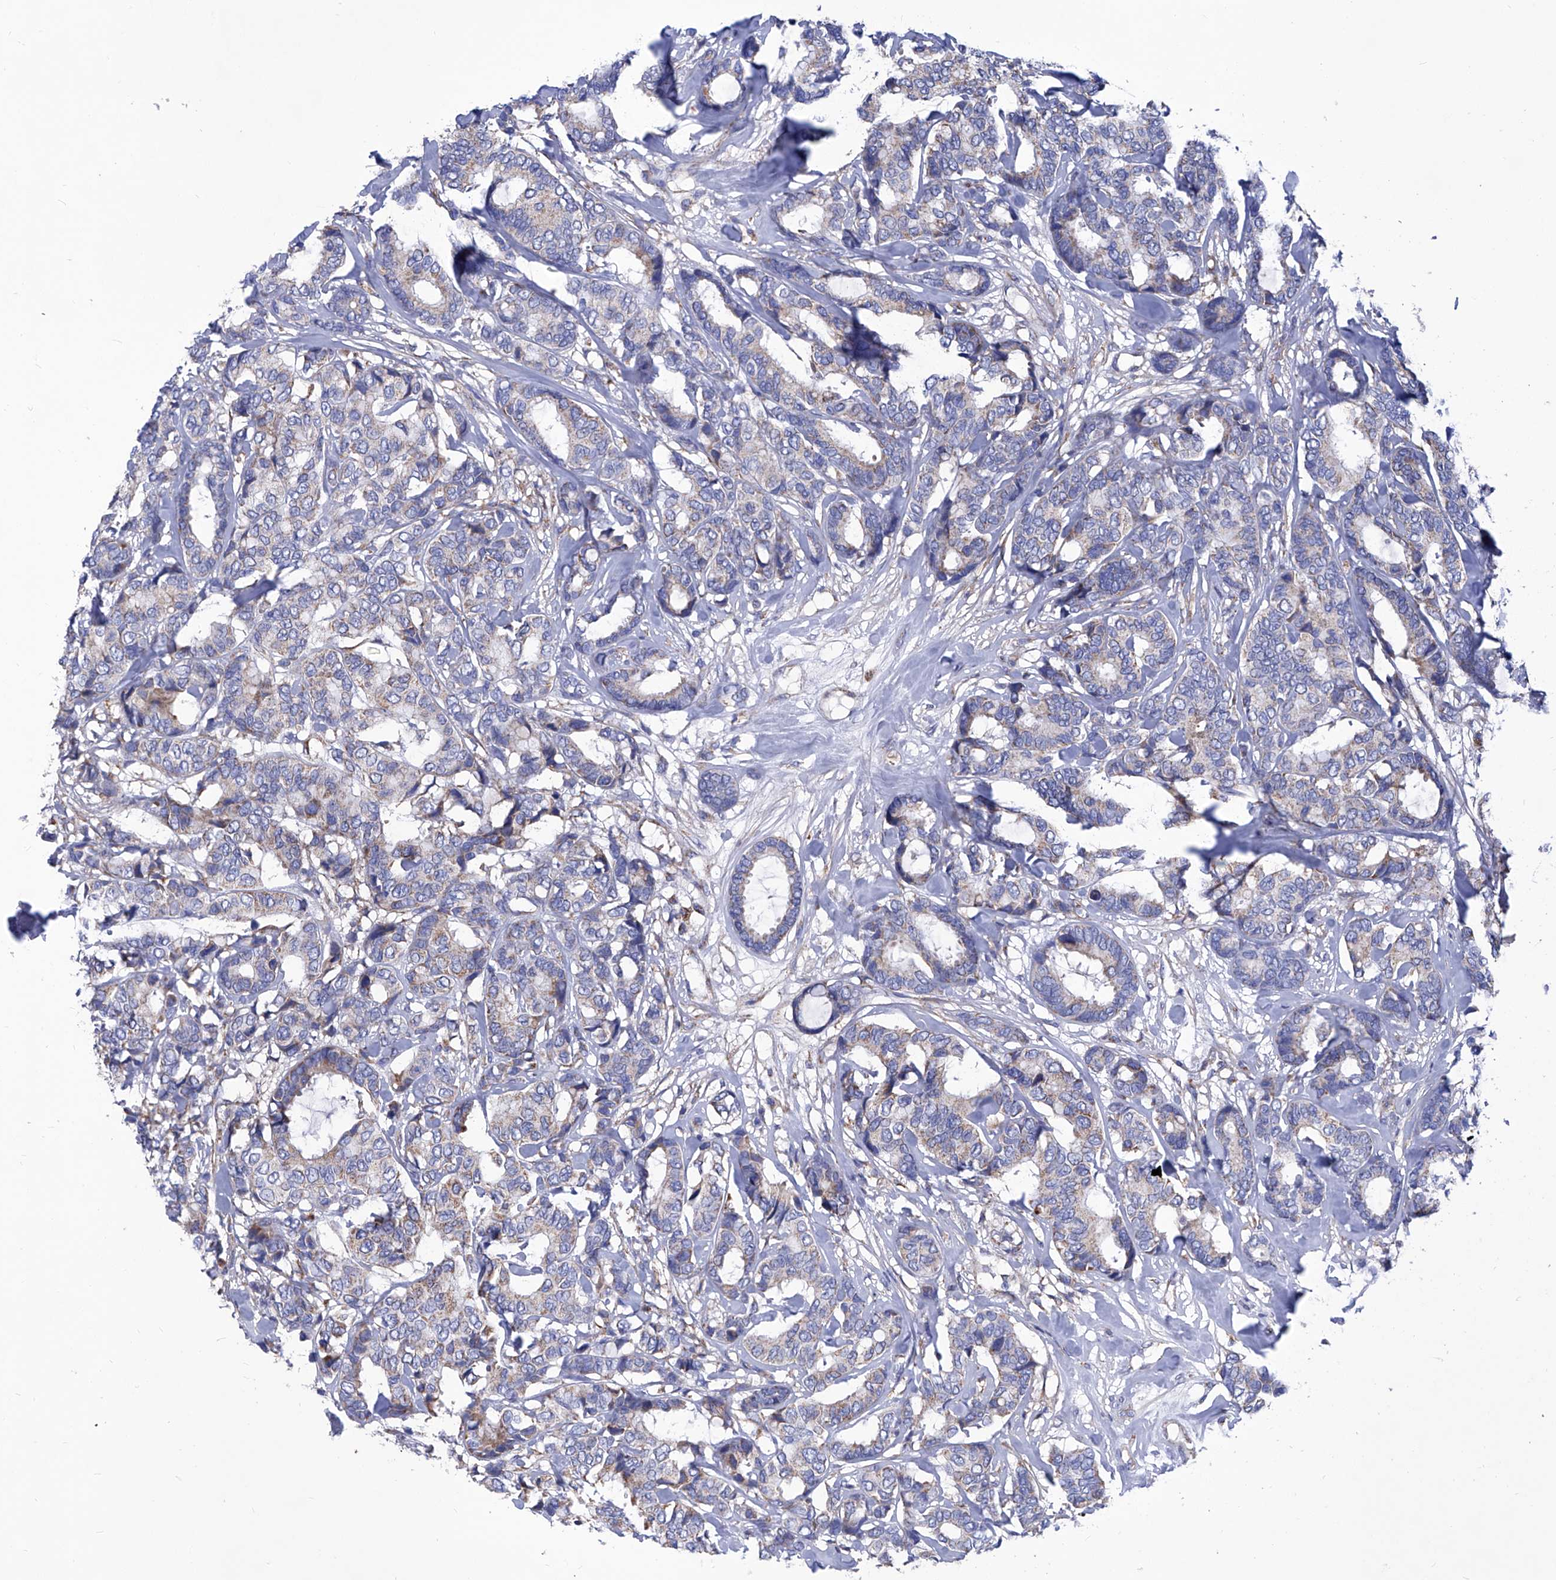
{"staining": {"intensity": "weak", "quantity": "25%-75%", "location": "cytoplasmic/membranous"}, "tissue": "breast cancer", "cell_type": "Tumor cells", "image_type": "cancer", "snomed": [{"axis": "morphology", "description": "Duct carcinoma"}, {"axis": "topography", "description": "Breast"}], "caption": "Invasive ductal carcinoma (breast) tissue demonstrates weak cytoplasmic/membranous positivity in approximately 25%-75% of tumor cells, visualized by immunohistochemistry.", "gene": "HRNR", "patient": {"sex": "female", "age": 87}}